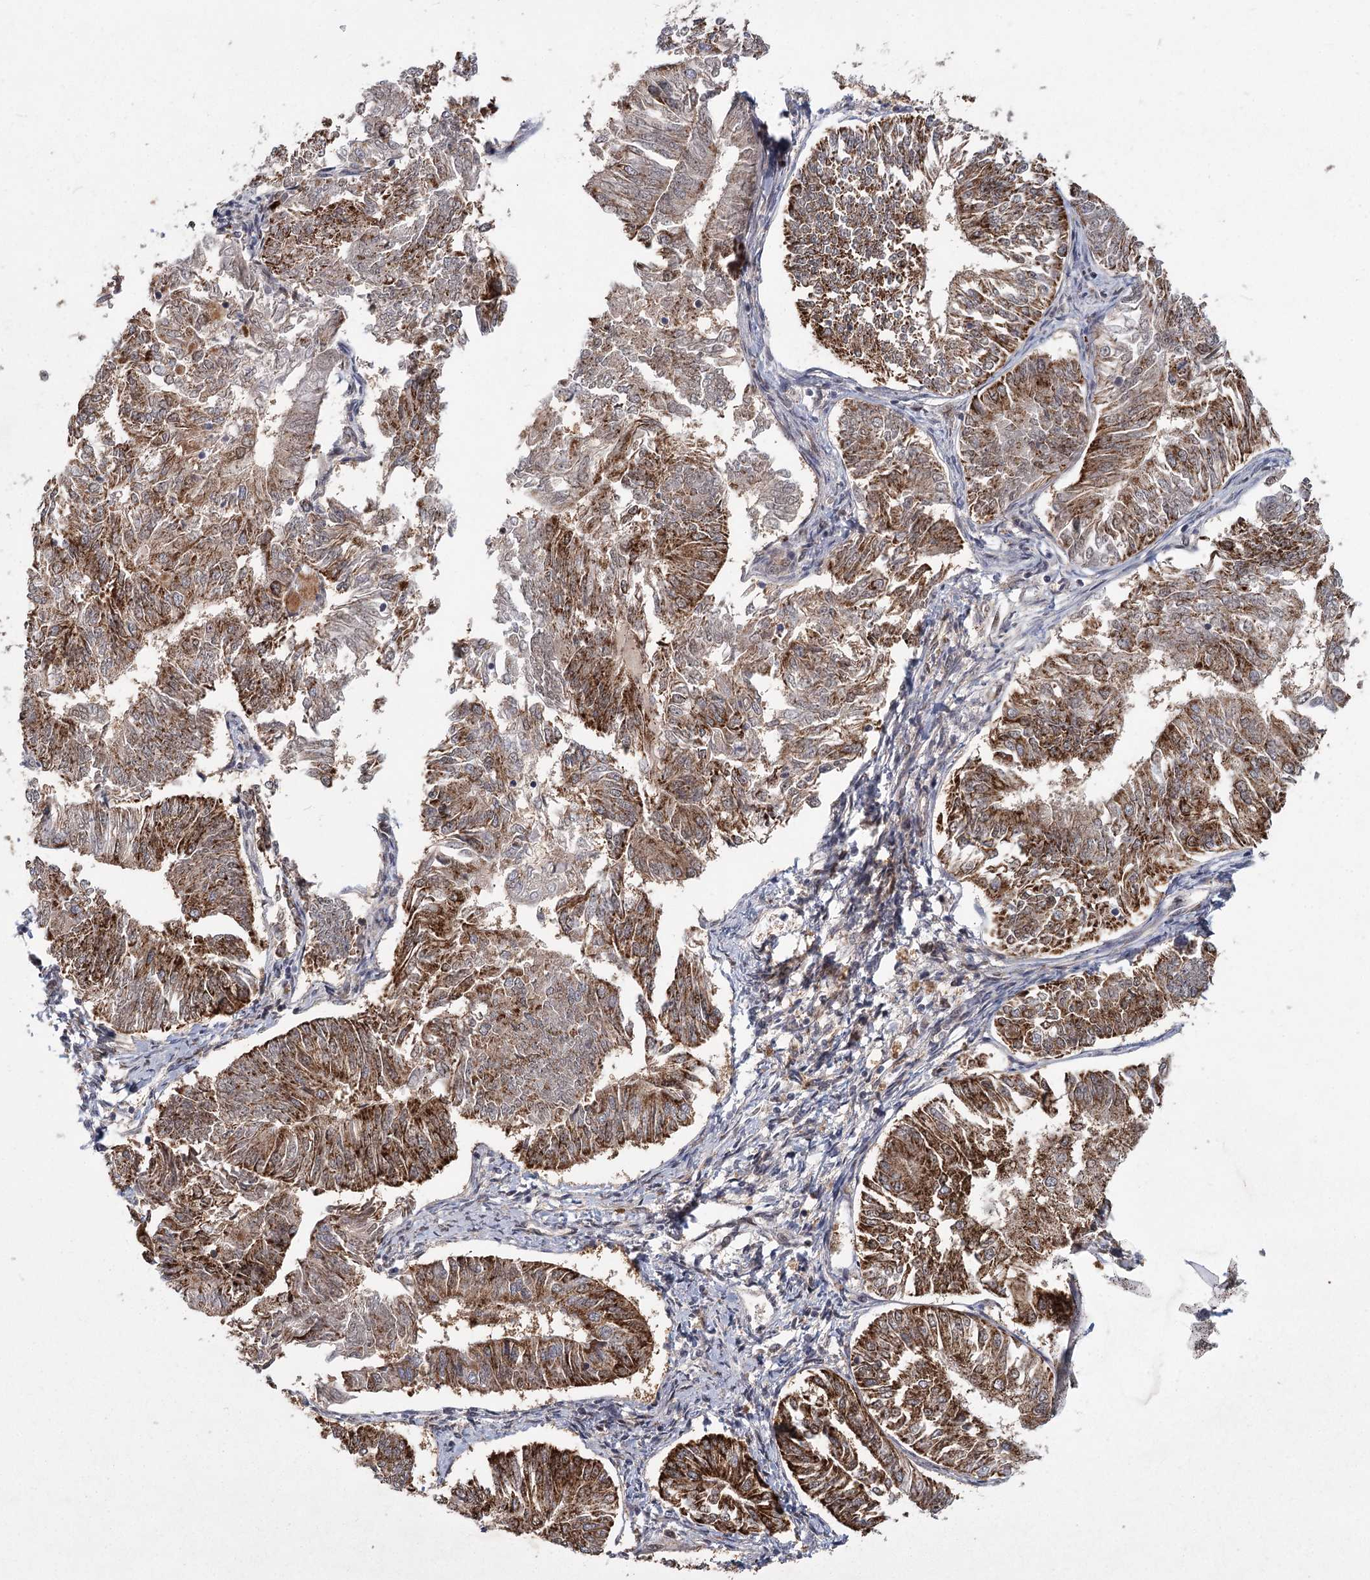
{"staining": {"intensity": "strong", "quantity": "25%-75%", "location": "cytoplasmic/membranous"}, "tissue": "endometrial cancer", "cell_type": "Tumor cells", "image_type": "cancer", "snomed": [{"axis": "morphology", "description": "Adenocarcinoma, NOS"}, {"axis": "topography", "description": "Endometrium"}], "caption": "A brown stain highlights strong cytoplasmic/membranous staining of a protein in endometrial cancer (adenocarcinoma) tumor cells. (Stains: DAB (3,3'-diaminobenzidine) in brown, nuclei in blue, Microscopy: brightfield microscopy at high magnification).", "gene": "ZCCHC24", "patient": {"sex": "female", "age": 58}}